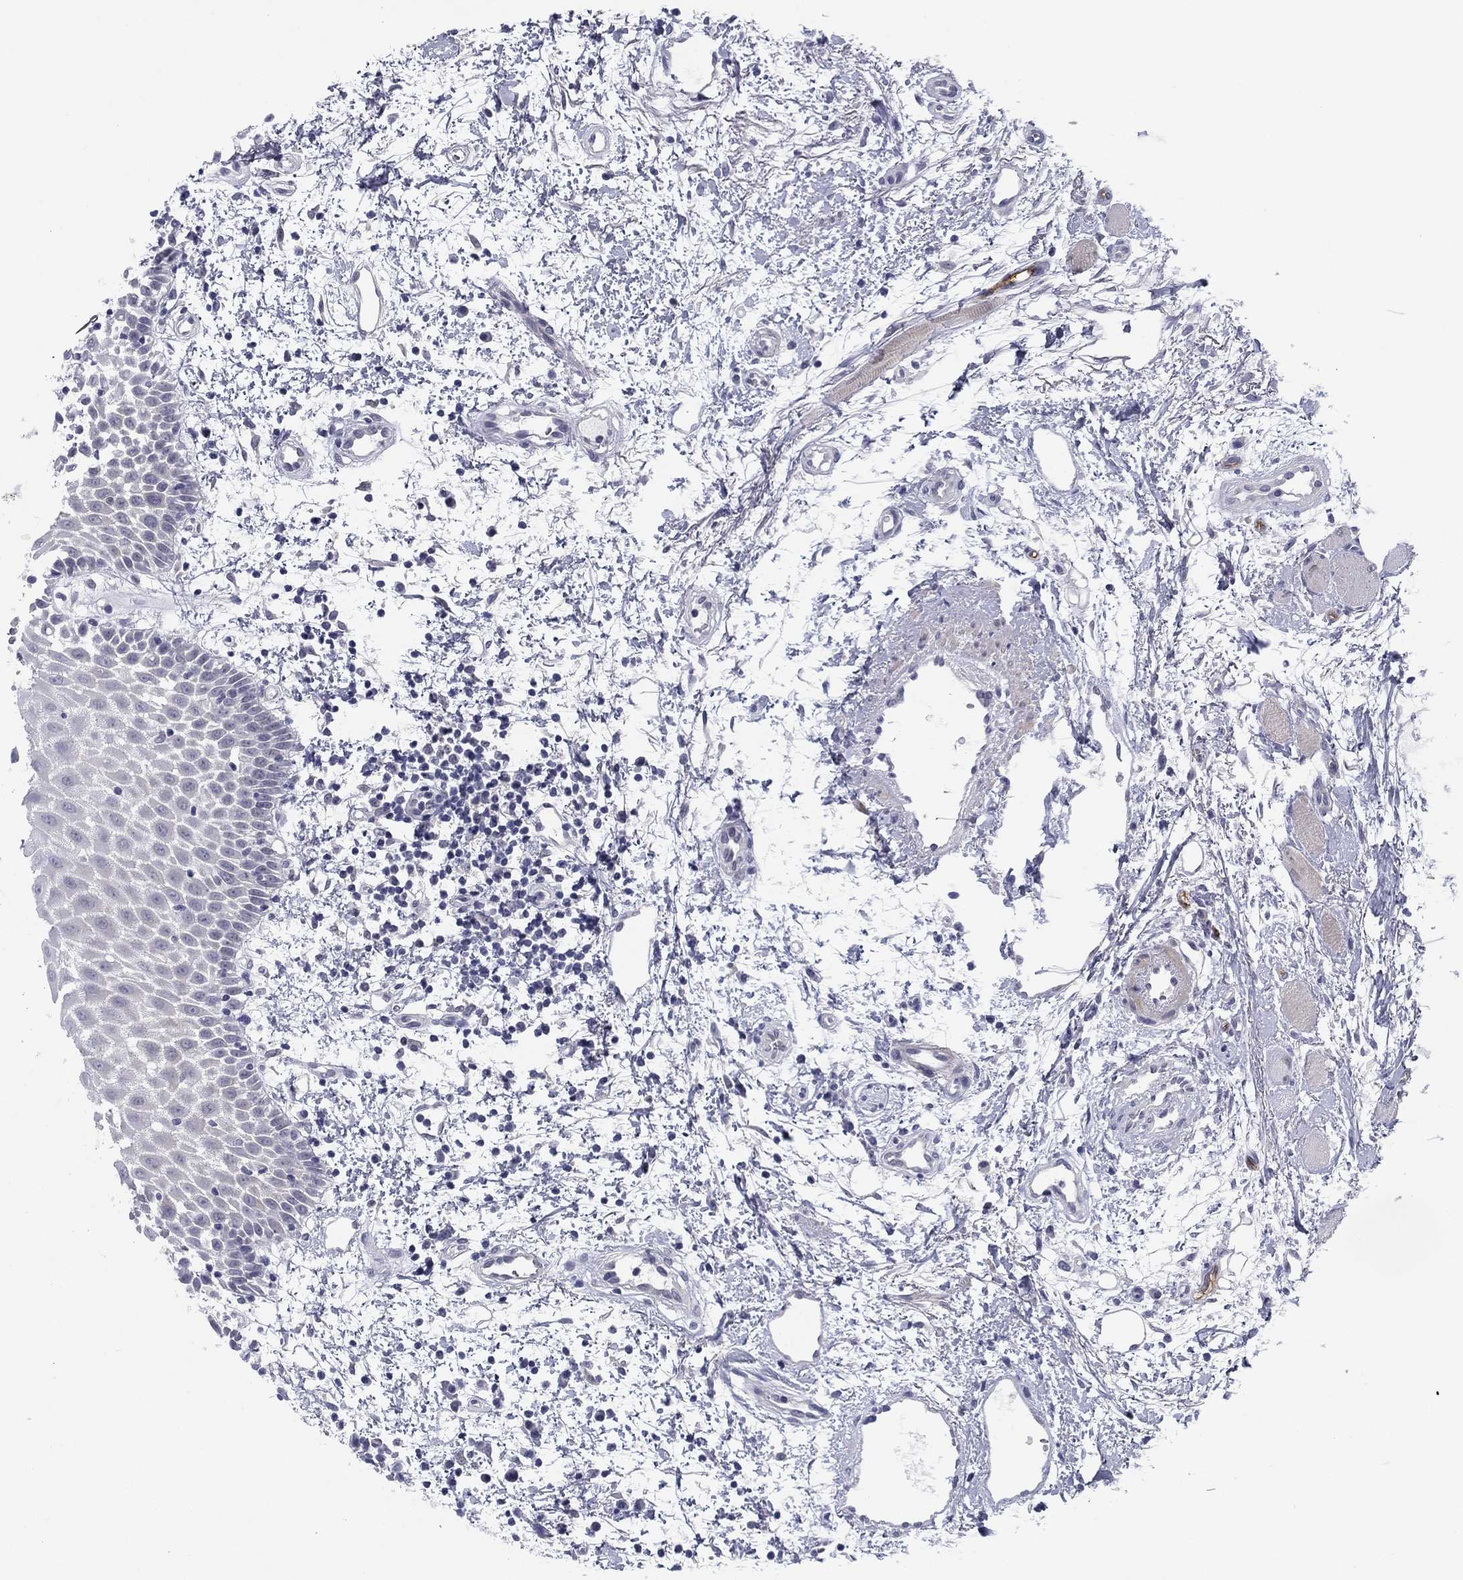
{"staining": {"intensity": "negative", "quantity": "none", "location": "none"}, "tissue": "oral mucosa", "cell_type": "Squamous epithelial cells", "image_type": "normal", "snomed": [{"axis": "morphology", "description": "Normal tissue, NOS"}, {"axis": "morphology", "description": "Squamous cell carcinoma, NOS"}, {"axis": "topography", "description": "Oral tissue"}, {"axis": "topography", "description": "Head-Neck"}], "caption": "High magnification brightfield microscopy of normal oral mucosa stained with DAB (3,3'-diaminobenzidine) (brown) and counterstained with hematoxylin (blue): squamous epithelial cells show no significant positivity. The staining was performed using DAB (3,3'-diaminobenzidine) to visualize the protein expression in brown, while the nuclei were stained in blue with hematoxylin (Magnification: 20x).", "gene": "TIGD4", "patient": {"sex": "female", "age": 75}}